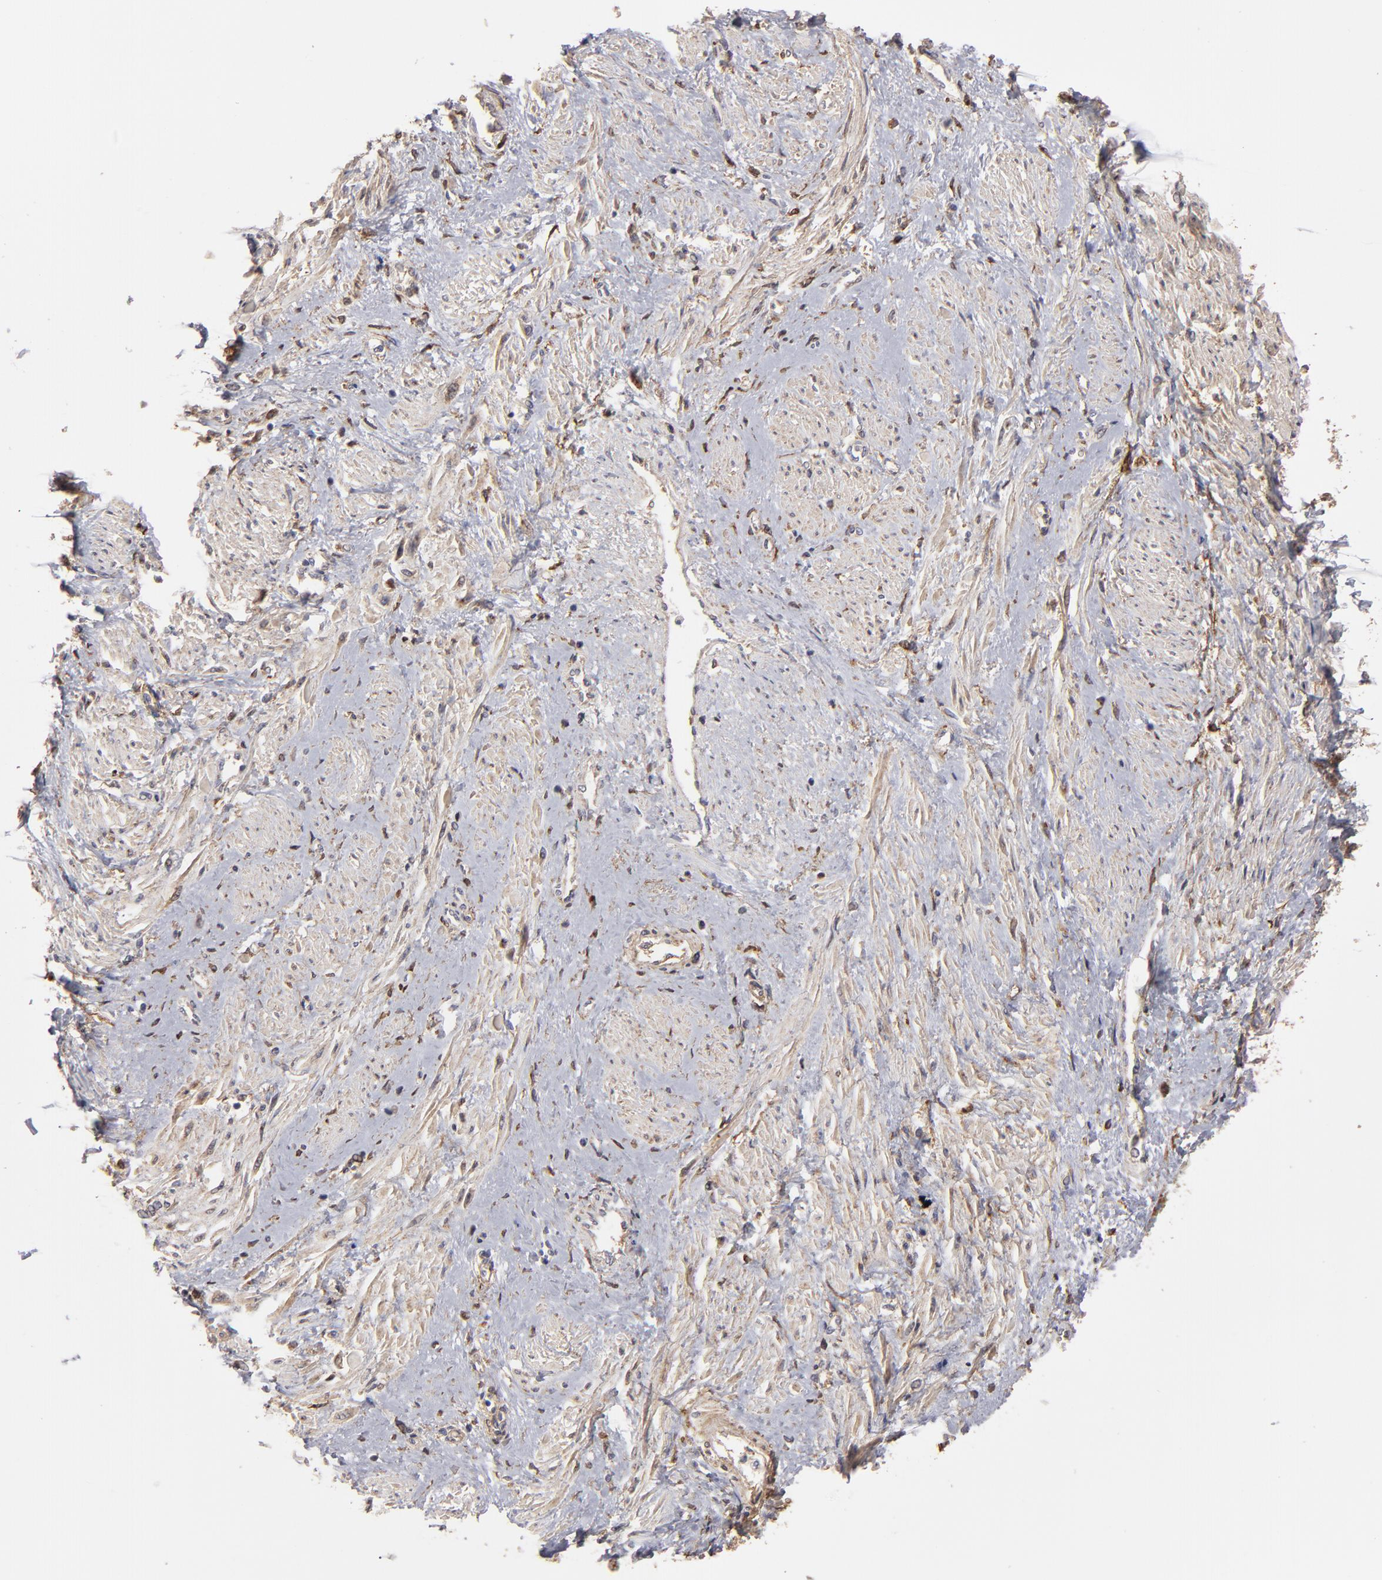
{"staining": {"intensity": "weak", "quantity": "25%-75%", "location": "cytoplasmic/membranous"}, "tissue": "smooth muscle", "cell_type": "Smooth muscle cells", "image_type": "normal", "snomed": [{"axis": "morphology", "description": "Normal tissue, NOS"}, {"axis": "topography", "description": "Smooth muscle"}, {"axis": "topography", "description": "Uterus"}], "caption": "The photomicrograph exhibits staining of unremarkable smooth muscle, revealing weak cytoplasmic/membranous protein positivity (brown color) within smooth muscle cells. The protein is stained brown, and the nuclei are stained in blue (DAB (3,3'-diaminobenzidine) IHC with brightfield microscopy, high magnification).", "gene": "ITGB5", "patient": {"sex": "female", "age": 39}}